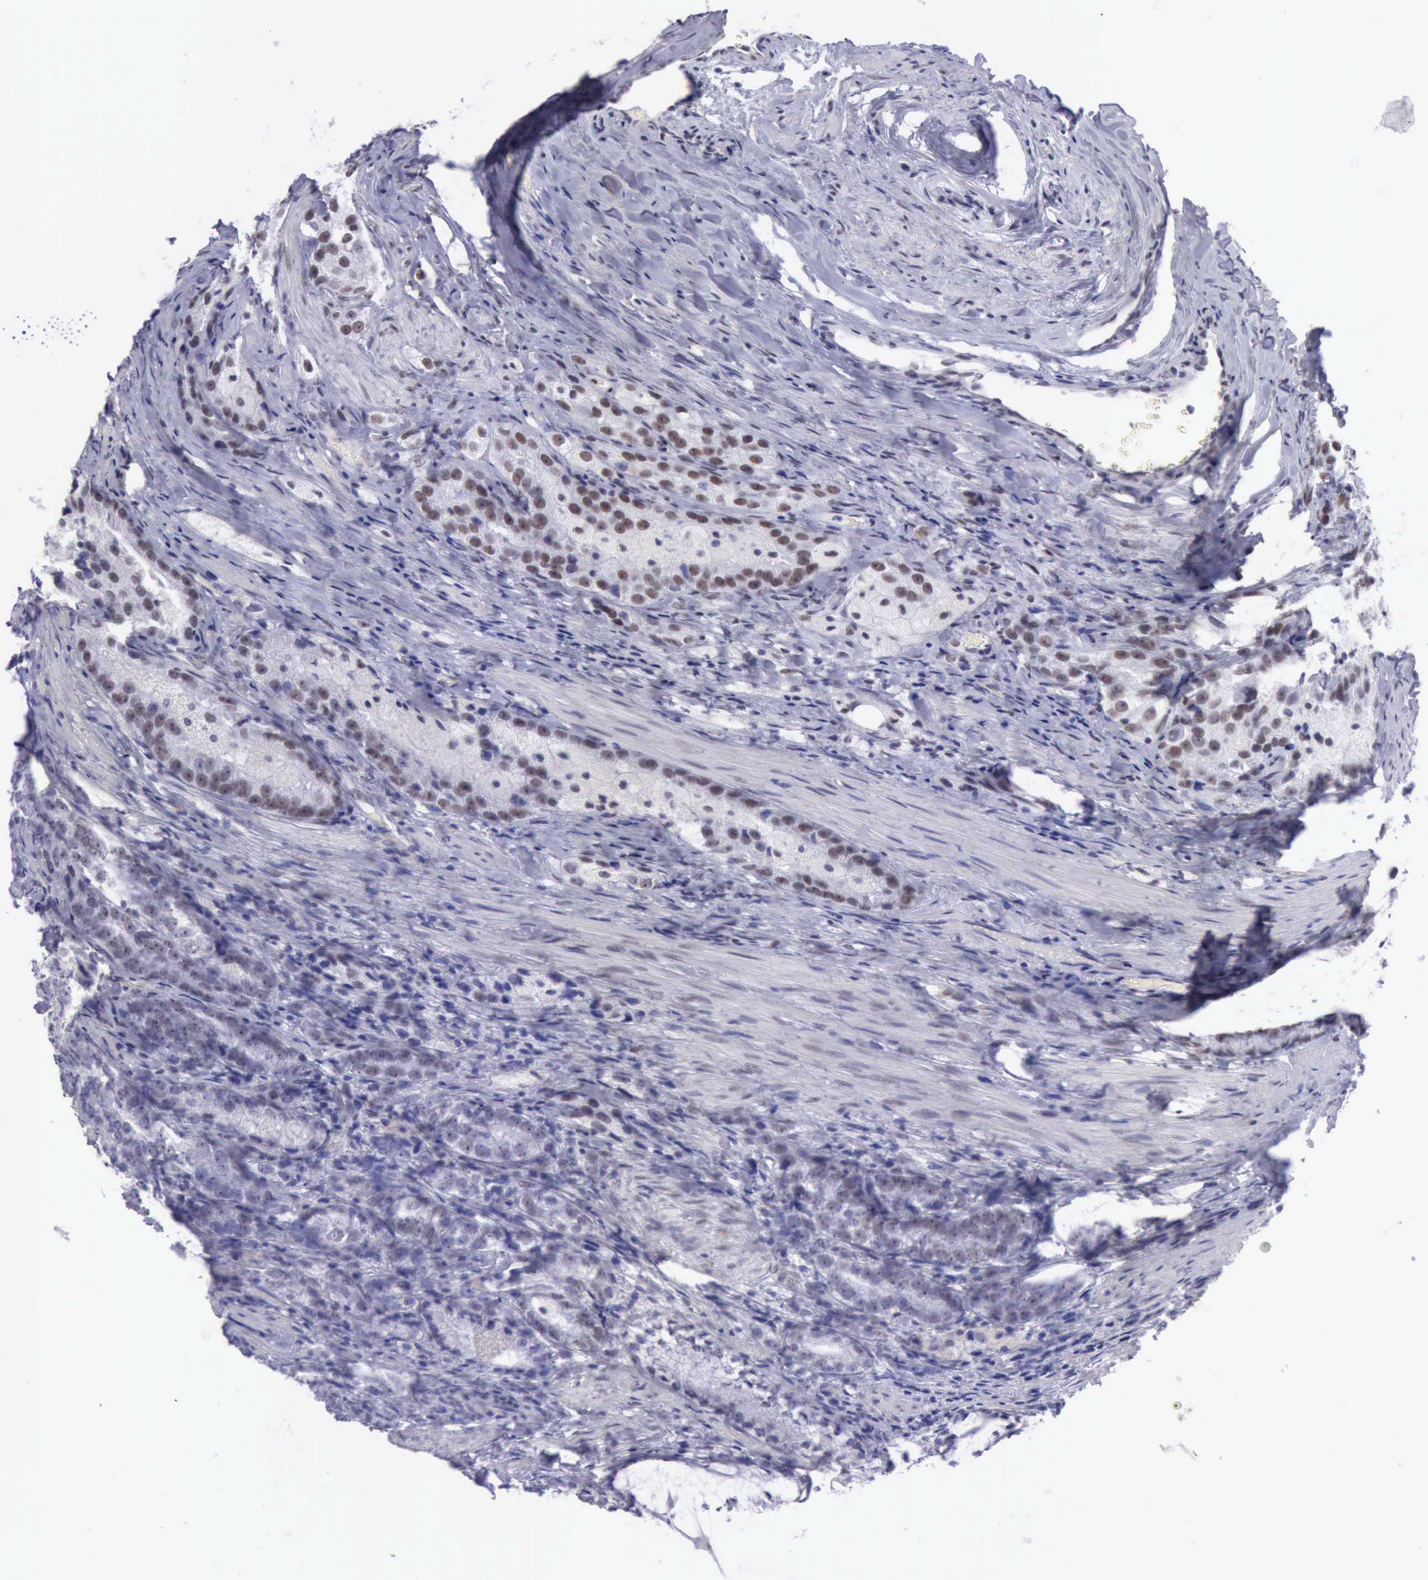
{"staining": {"intensity": "weak", "quantity": "<25%", "location": "nuclear"}, "tissue": "prostate cancer", "cell_type": "Tumor cells", "image_type": "cancer", "snomed": [{"axis": "morphology", "description": "Adenocarcinoma, High grade"}, {"axis": "topography", "description": "Prostate"}], "caption": "The IHC image has no significant expression in tumor cells of high-grade adenocarcinoma (prostate) tissue.", "gene": "EP300", "patient": {"sex": "male", "age": 63}}